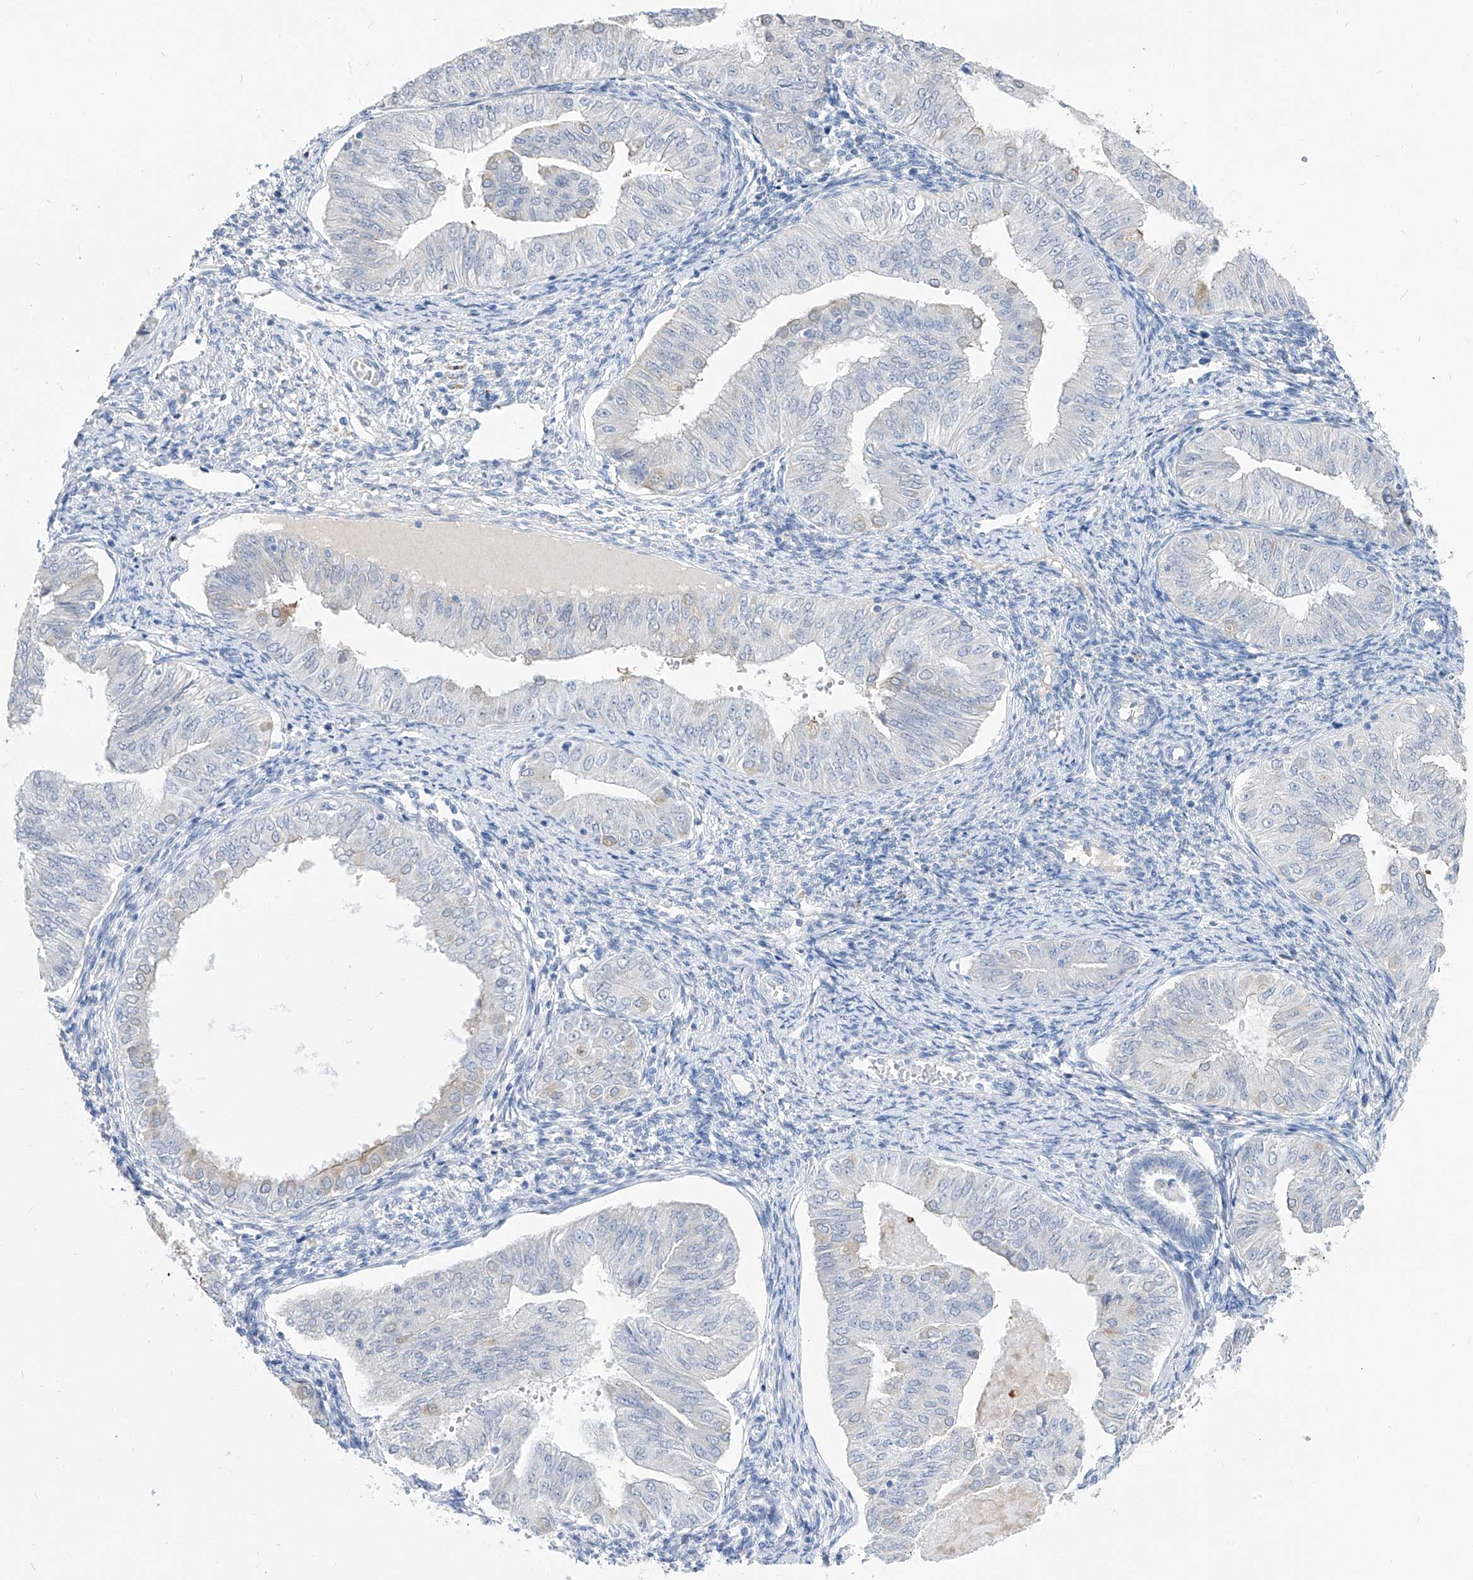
{"staining": {"intensity": "negative", "quantity": "none", "location": "none"}, "tissue": "endometrial cancer", "cell_type": "Tumor cells", "image_type": "cancer", "snomed": [{"axis": "morphology", "description": "Normal tissue, NOS"}, {"axis": "morphology", "description": "Adenocarcinoma, NOS"}, {"axis": "topography", "description": "Endometrium"}], "caption": "This is an immunohistochemistry (IHC) photomicrograph of endometrial cancer (adenocarcinoma). There is no expression in tumor cells.", "gene": "FRS3", "patient": {"sex": "female", "age": 53}}